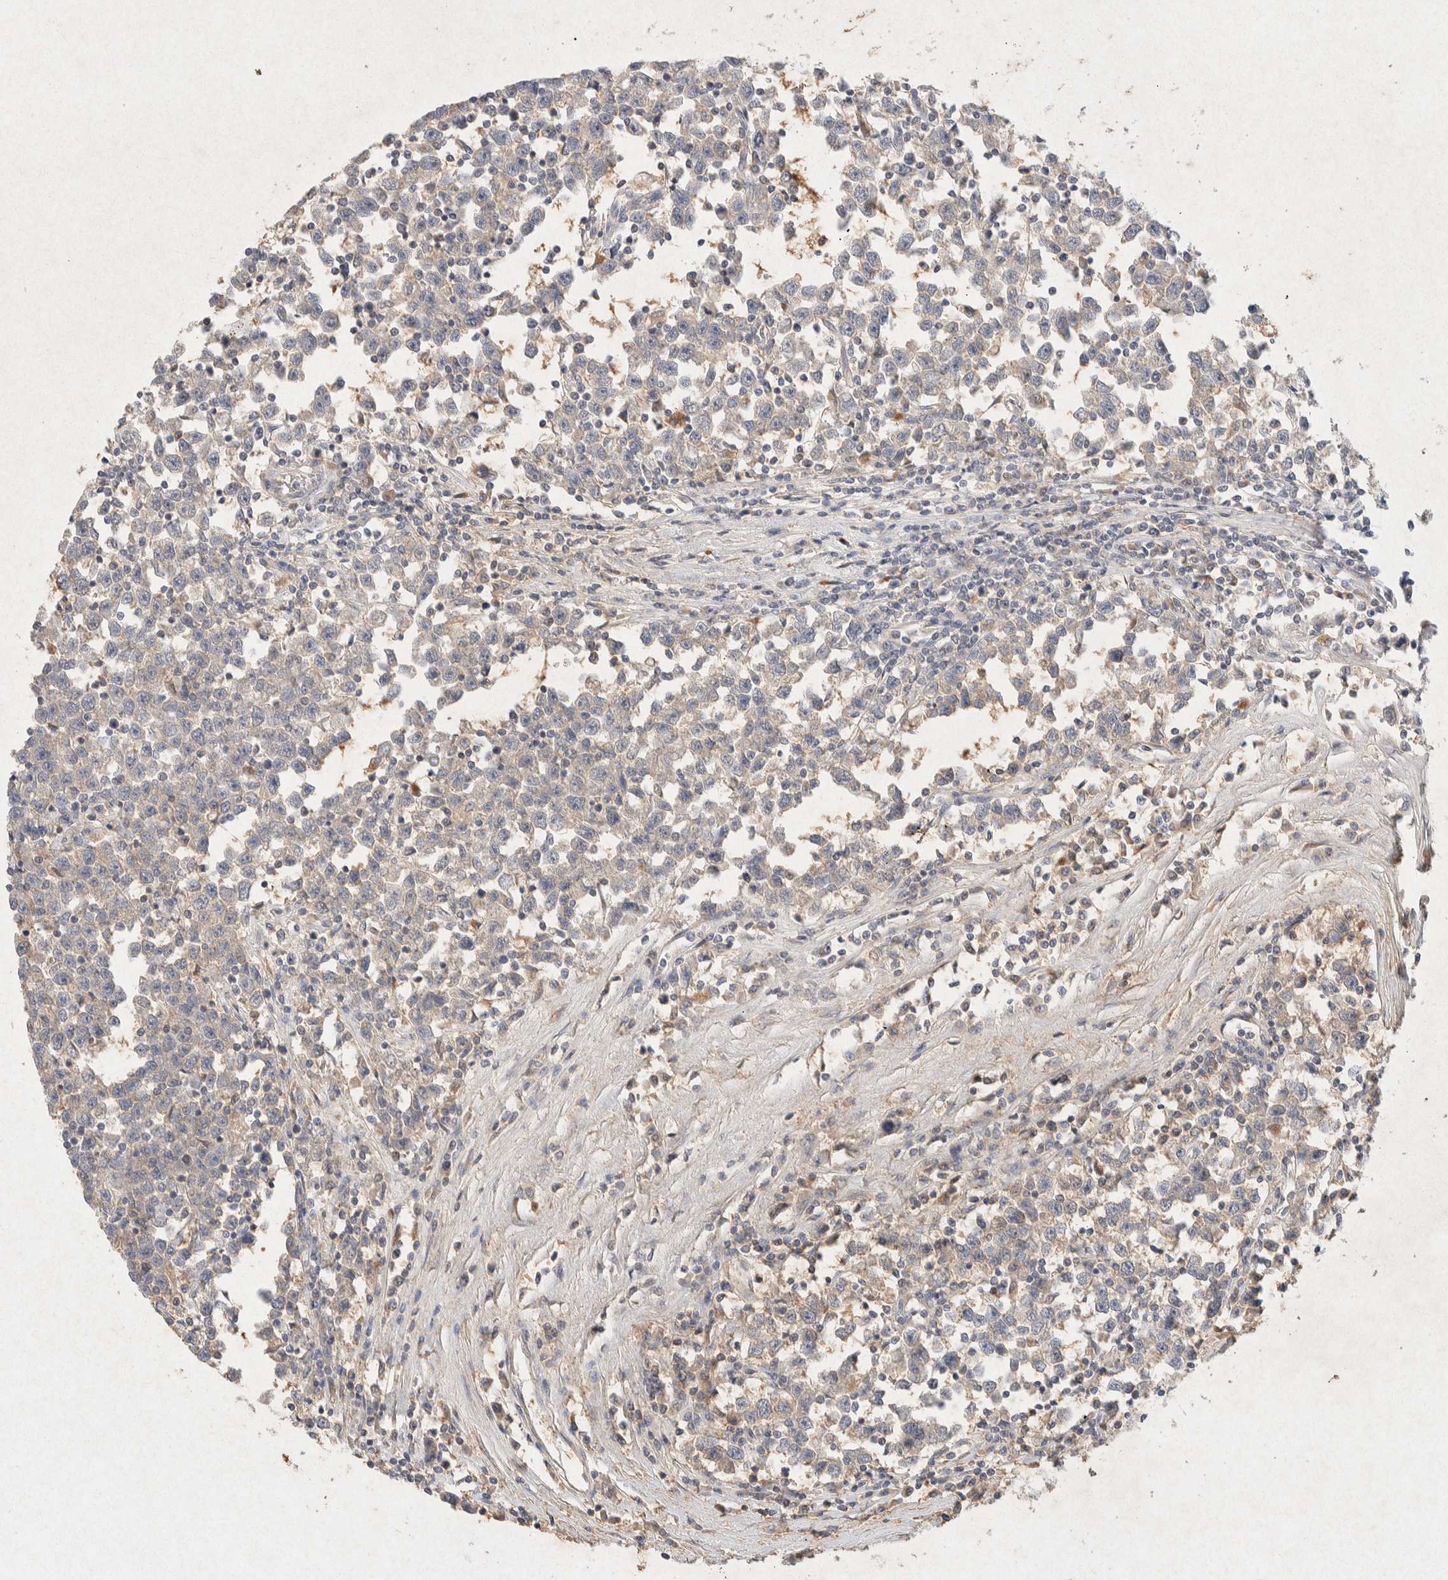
{"staining": {"intensity": "negative", "quantity": "none", "location": "none"}, "tissue": "testis cancer", "cell_type": "Tumor cells", "image_type": "cancer", "snomed": [{"axis": "morphology", "description": "Seminoma, NOS"}, {"axis": "topography", "description": "Testis"}], "caption": "Tumor cells are negative for brown protein staining in testis seminoma. (DAB immunohistochemistry (IHC), high magnification).", "gene": "GNAI1", "patient": {"sex": "male", "age": 43}}